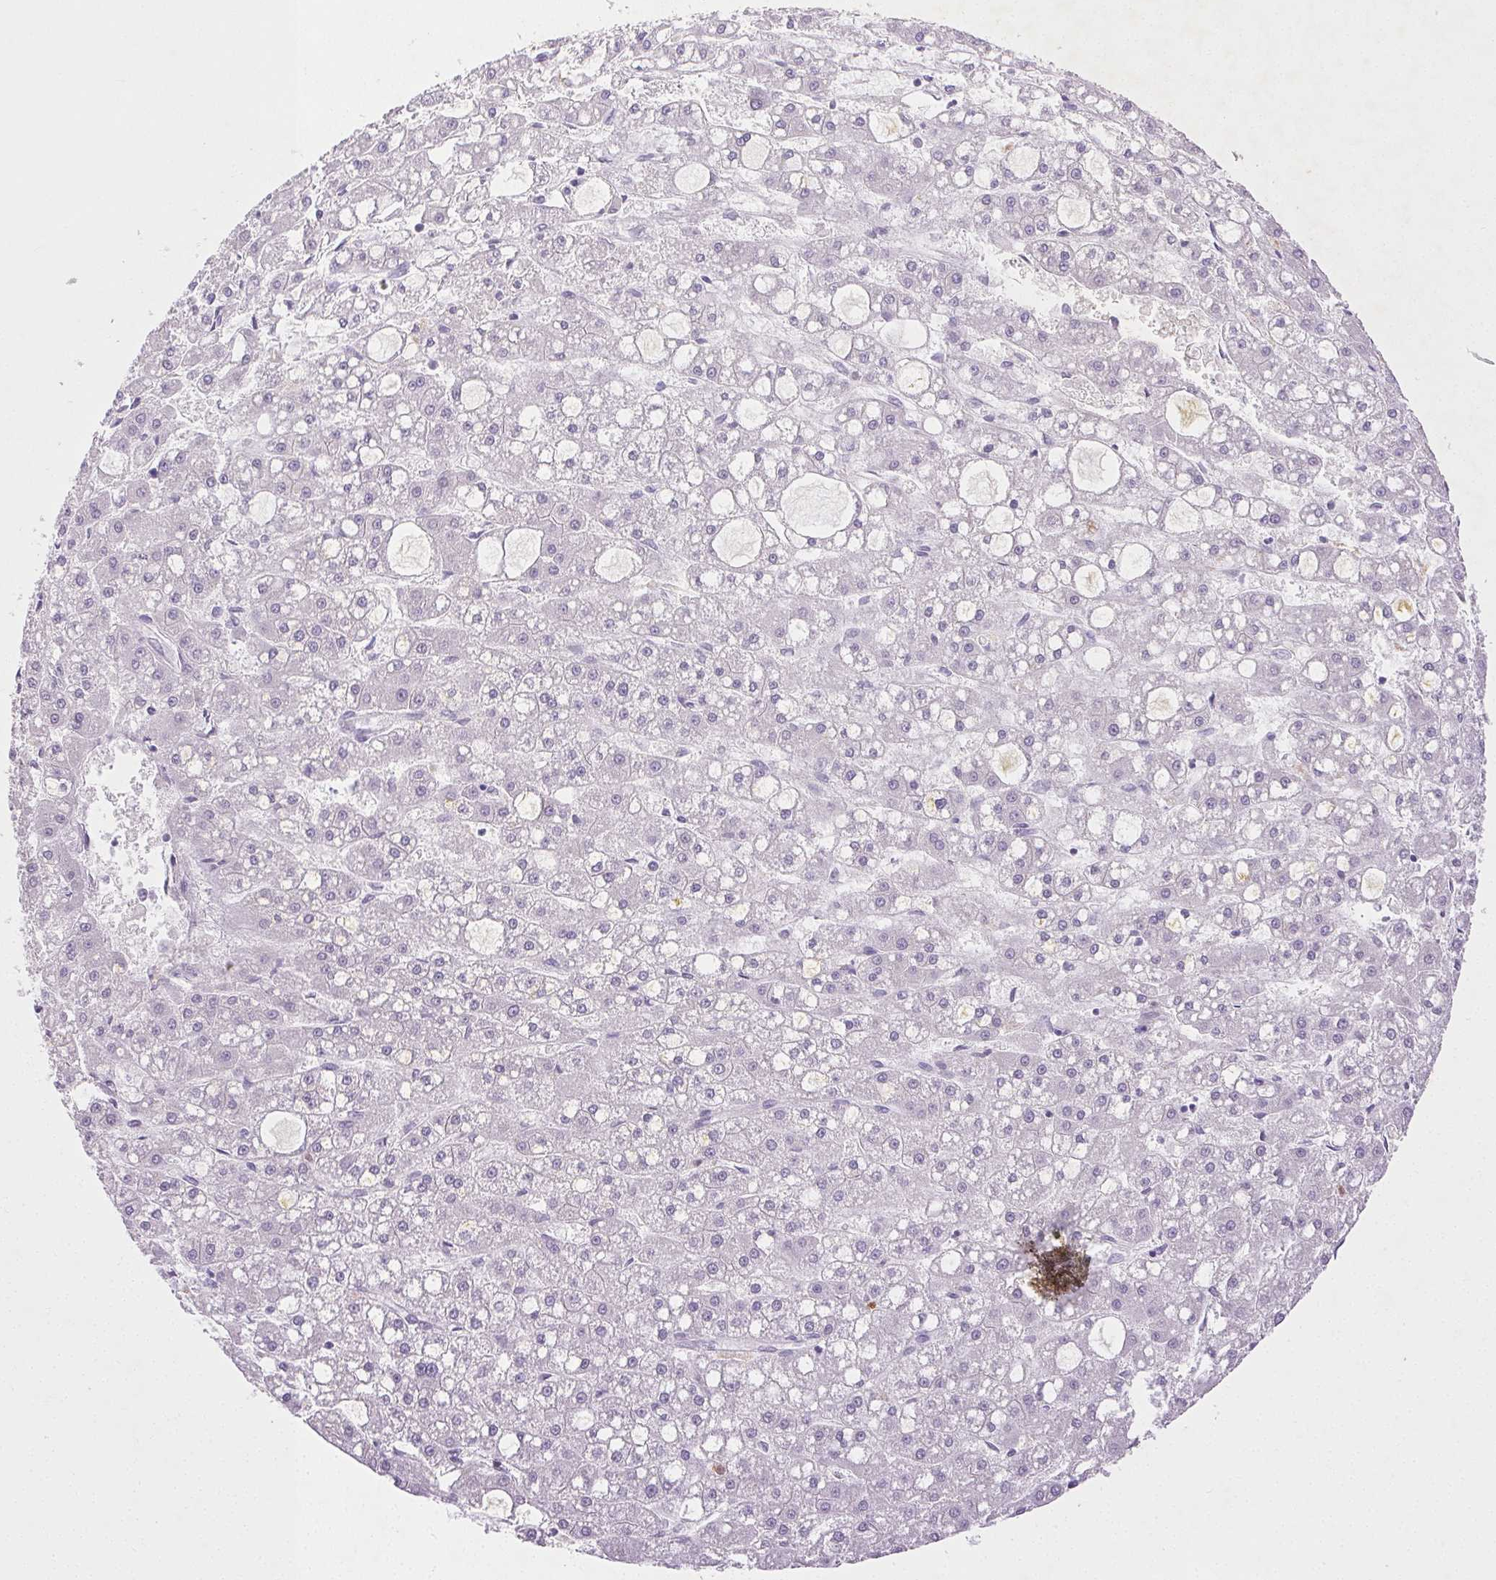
{"staining": {"intensity": "negative", "quantity": "none", "location": "none"}, "tissue": "liver cancer", "cell_type": "Tumor cells", "image_type": "cancer", "snomed": [{"axis": "morphology", "description": "Carcinoma, Hepatocellular, NOS"}, {"axis": "topography", "description": "Liver"}], "caption": "High power microscopy image of an immunohistochemistry micrograph of hepatocellular carcinoma (liver), revealing no significant staining in tumor cells.", "gene": "EMX2", "patient": {"sex": "male", "age": 67}}